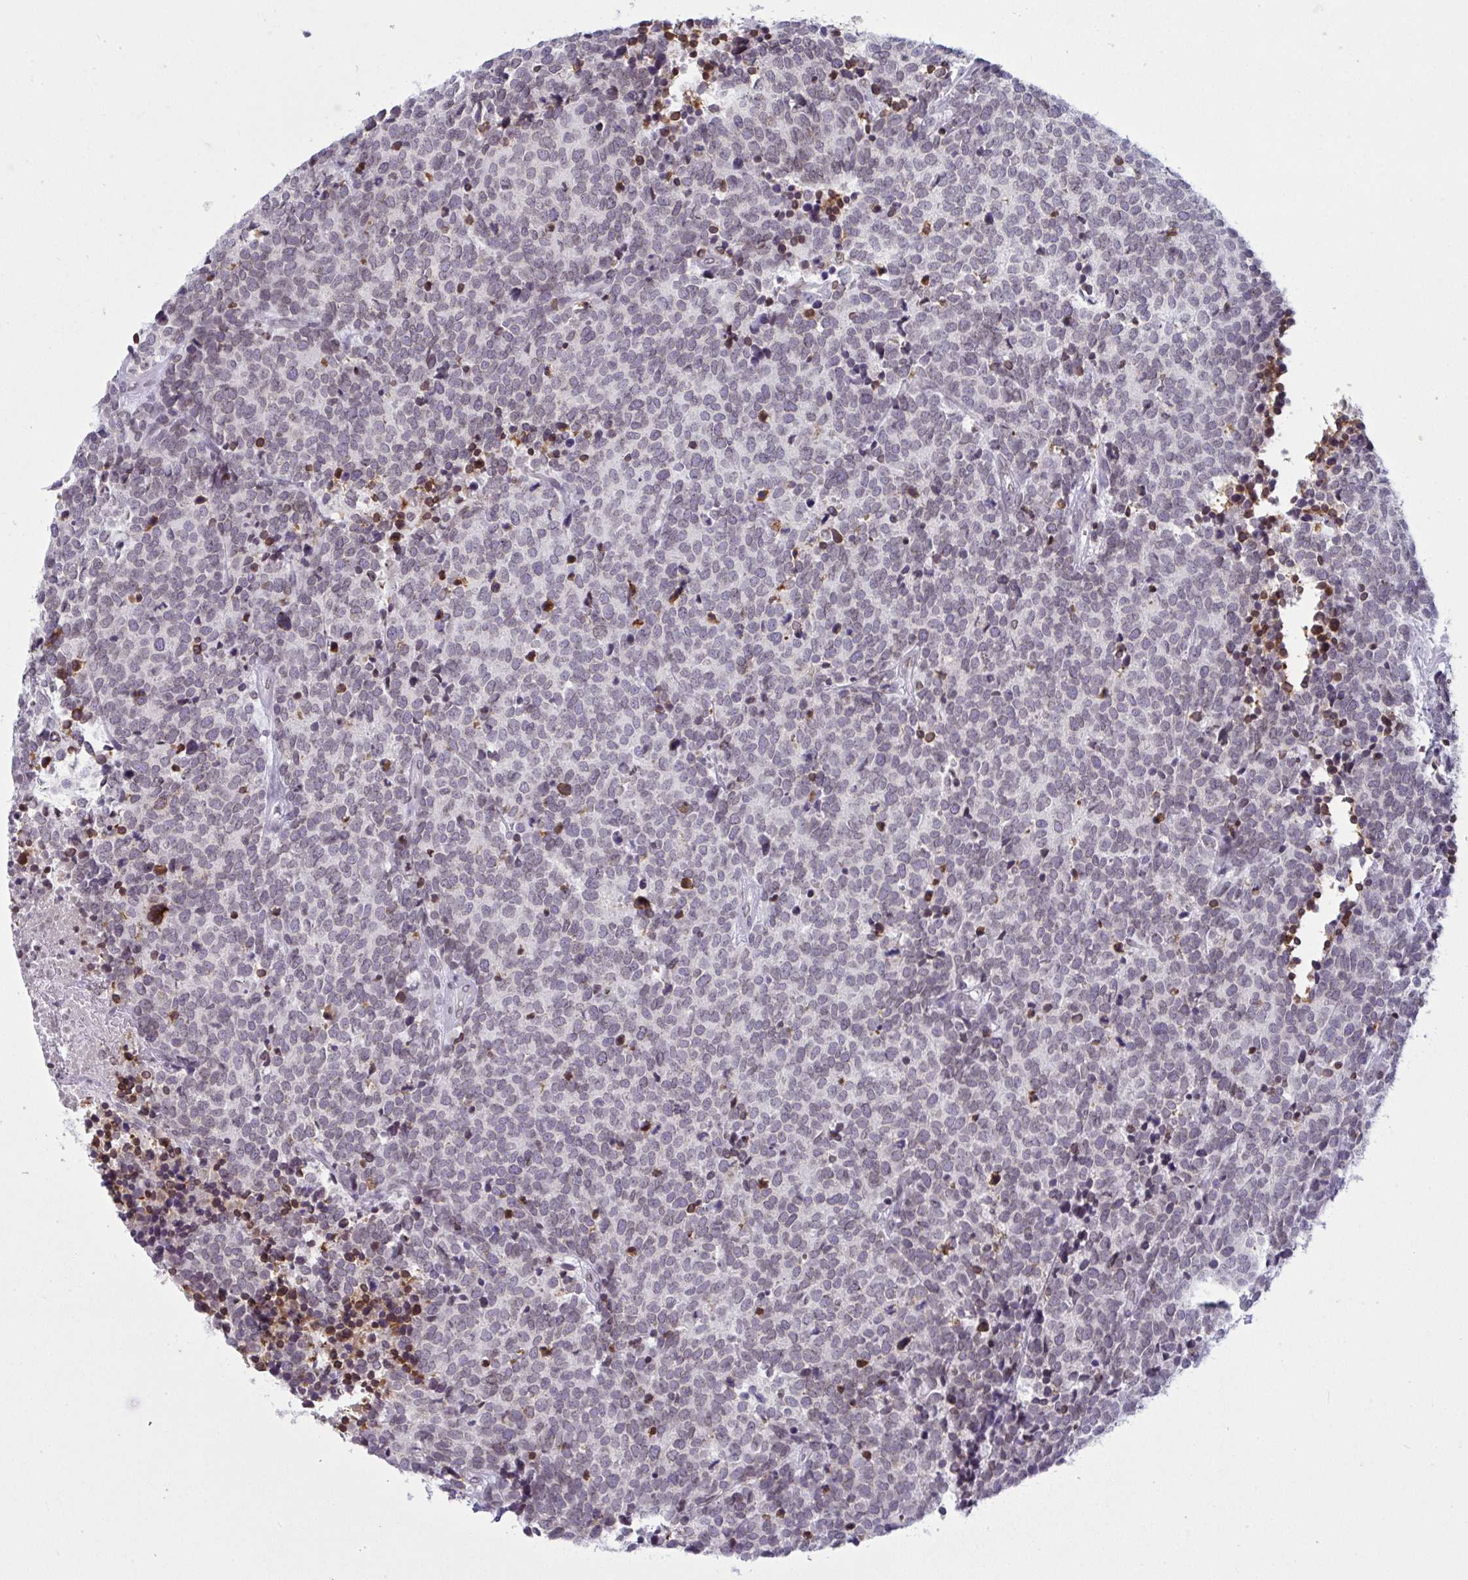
{"staining": {"intensity": "negative", "quantity": "none", "location": "none"}, "tissue": "carcinoid", "cell_type": "Tumor cells", "image_type": "cancer", "snomed": [{"axis": "morphology", "description": "Carcinoid, malignant, NOS"}, {"axis": "topography", "description": "Skin"}], "caption": "Tumor cells show no significant expression in carcinoid. (Brightfield microscopy of DAB (3,3'-diaminobenzidine) immunohistochemistry (IHC) at high magnification).", "gene": "LMNB2", "patient": {"sex": "female", "age": 79}}